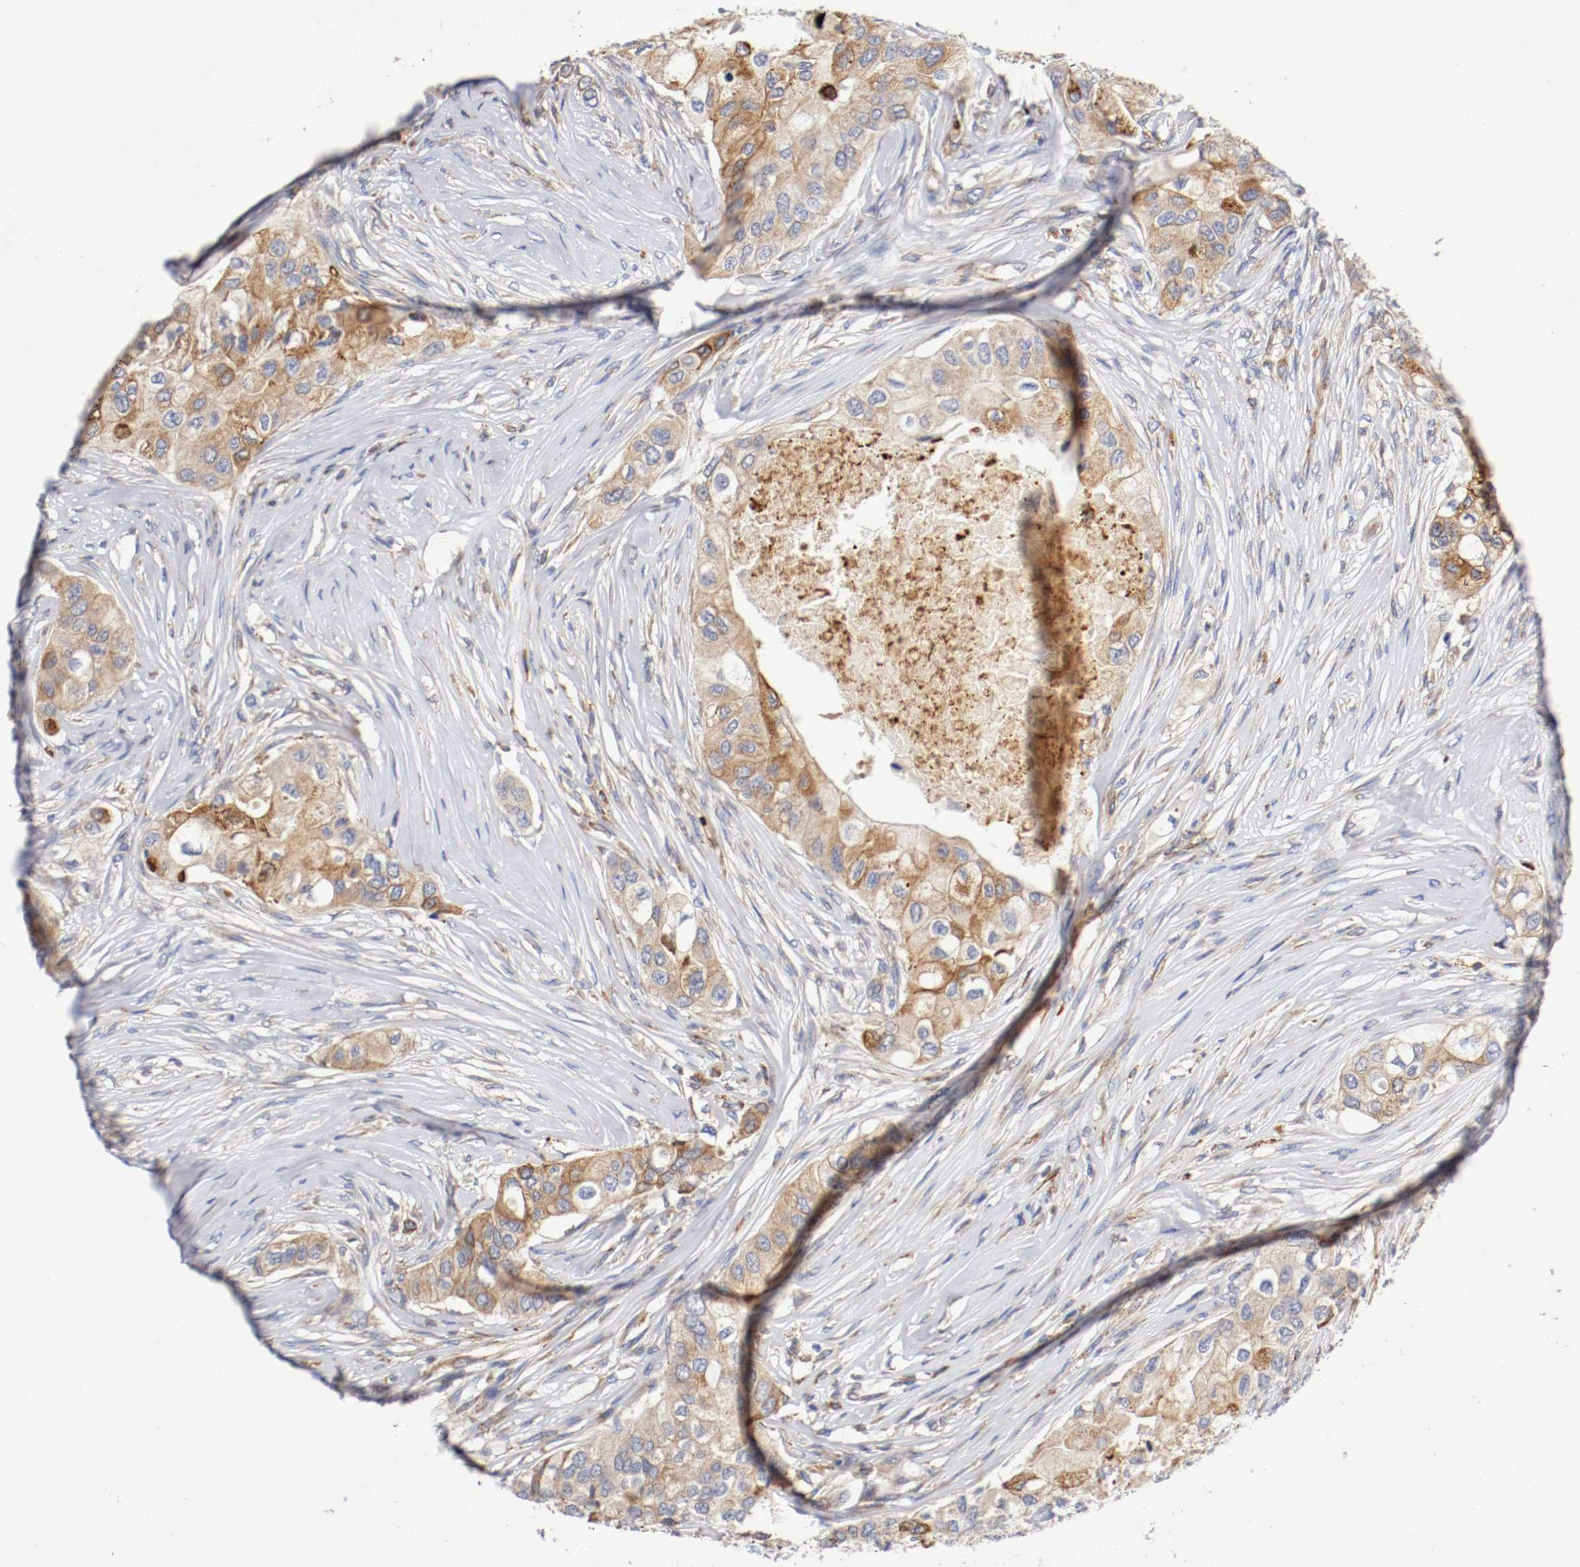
{"staining": {"intensity": "moderate", "quantity": "25%-75%", "location": "cytoplasmic/membranous"}, "tissue": "breast cancer", "cell_type": "Tumor cells", "image_type": "cancer", "snomed": [{"axis": "morphology", "description": "Normal tissue, NOS"}, {"axis": "morphology", "description": "Duct carcinoma"}, {"axis": "topography", "description": "Breast"}], "caption": "Immunohistochemistry (IHC) micrograph of neoplastic tissue: human breast cancer (infiltrating ductal carcinoma) stained using IHC demonstrates medium levels of moderate protein expression localized specifically in the cytoplasmic/membranous of tumor cells, appearing as a cytoplasmic/membranous brown color.", "gene": "TRAF2", "patient": {"sex": "female", "age": 49}}